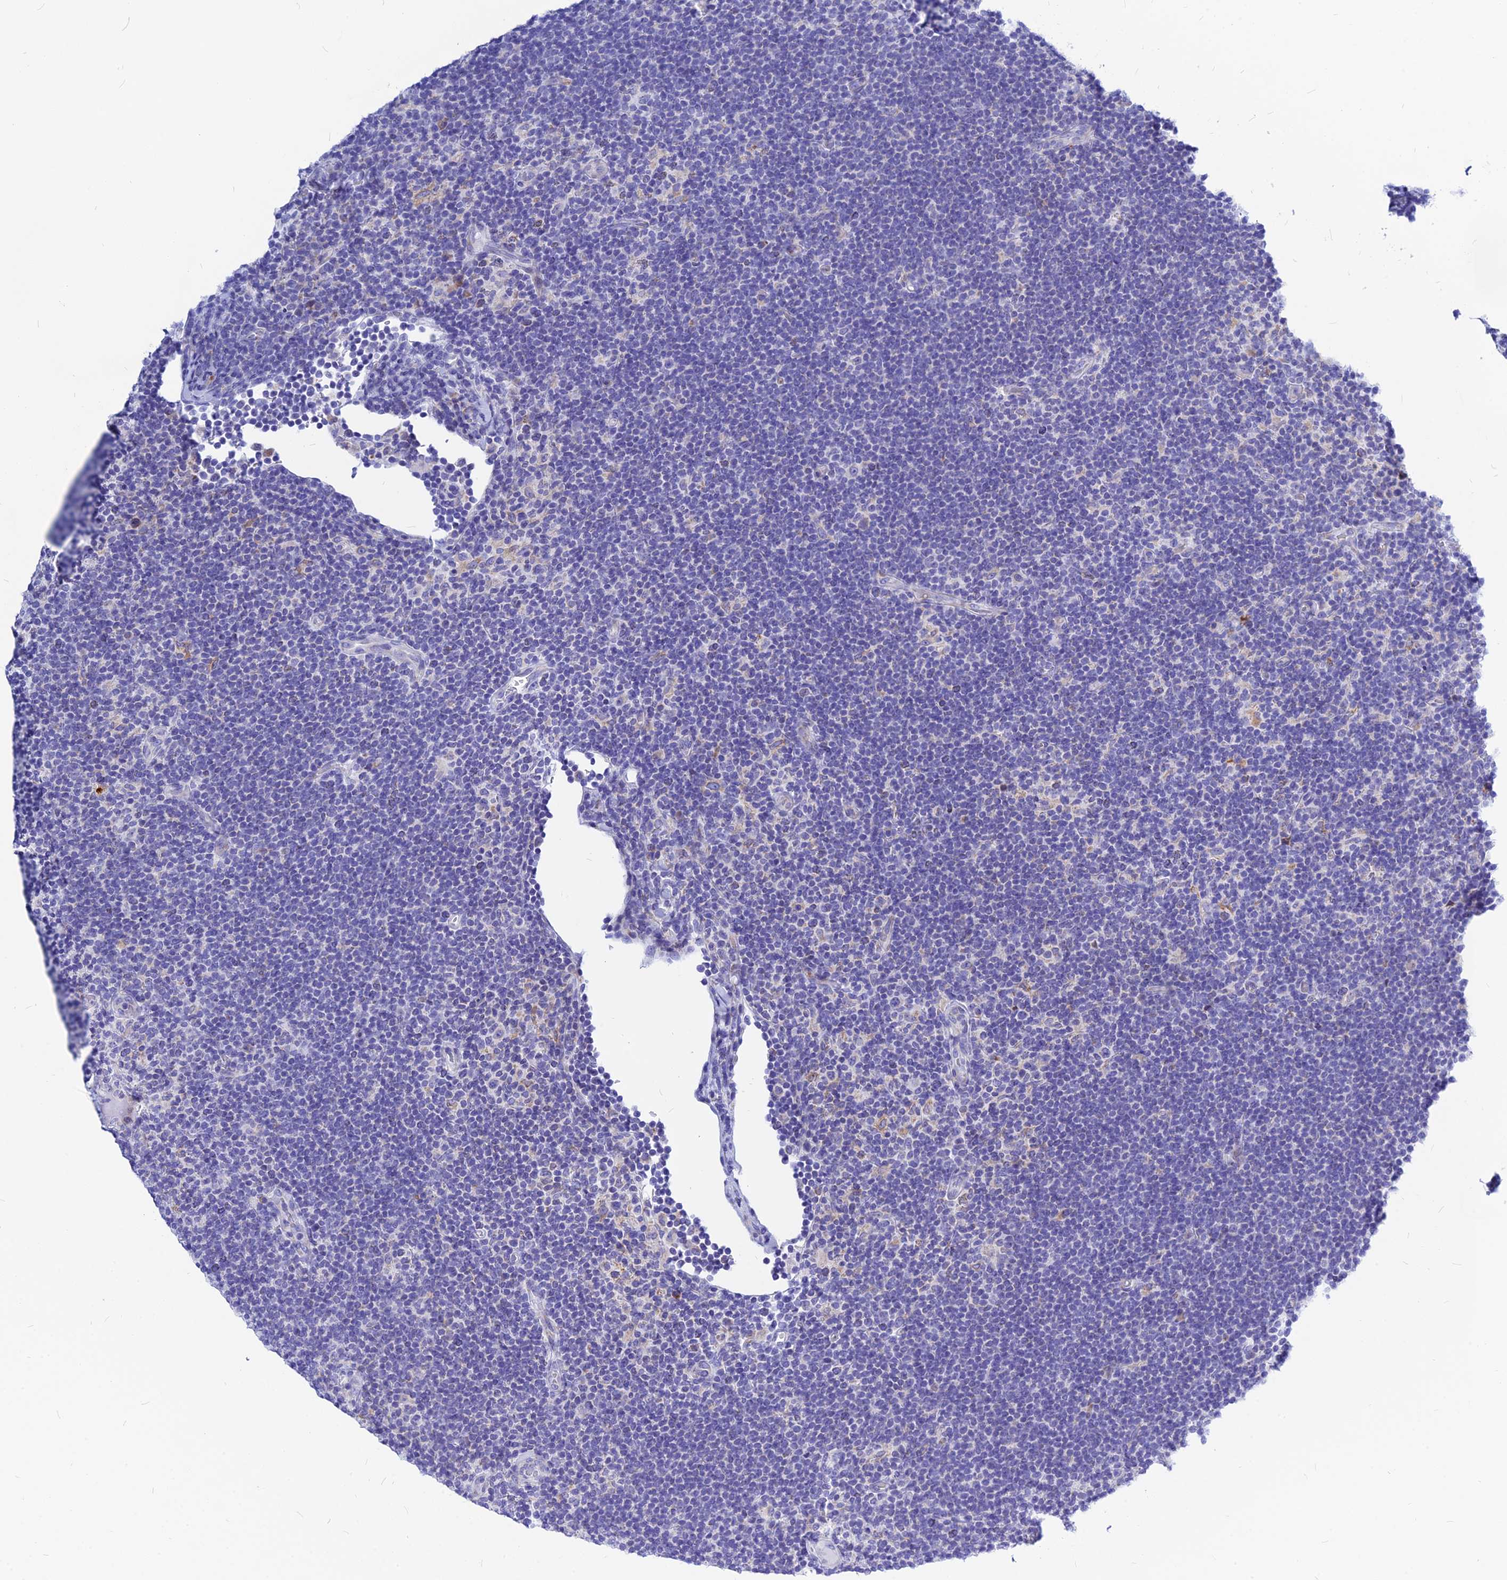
{"staining": {"intensity": "negative", "quantity": "none", "location": "none"}, "tissue": "lymphoma", "cell_type": "Tumor cells", "image_type": "cancer", "snomed": [{"axis": "morphology", "description": "Hodgkin's disease, NOS"}, {"axis": "topography", "description": "Lymph node"}], "caption": "The IHC image has no significant staining in tumor cells of Hodgkin's disease tissue. (Brightfield microscopy of DAB (3,3'-diaminobenzidine) immunohistochemistry at high magnification).", "gene": "CNOT6", "patient": {"sex": "female", "age": 57}}